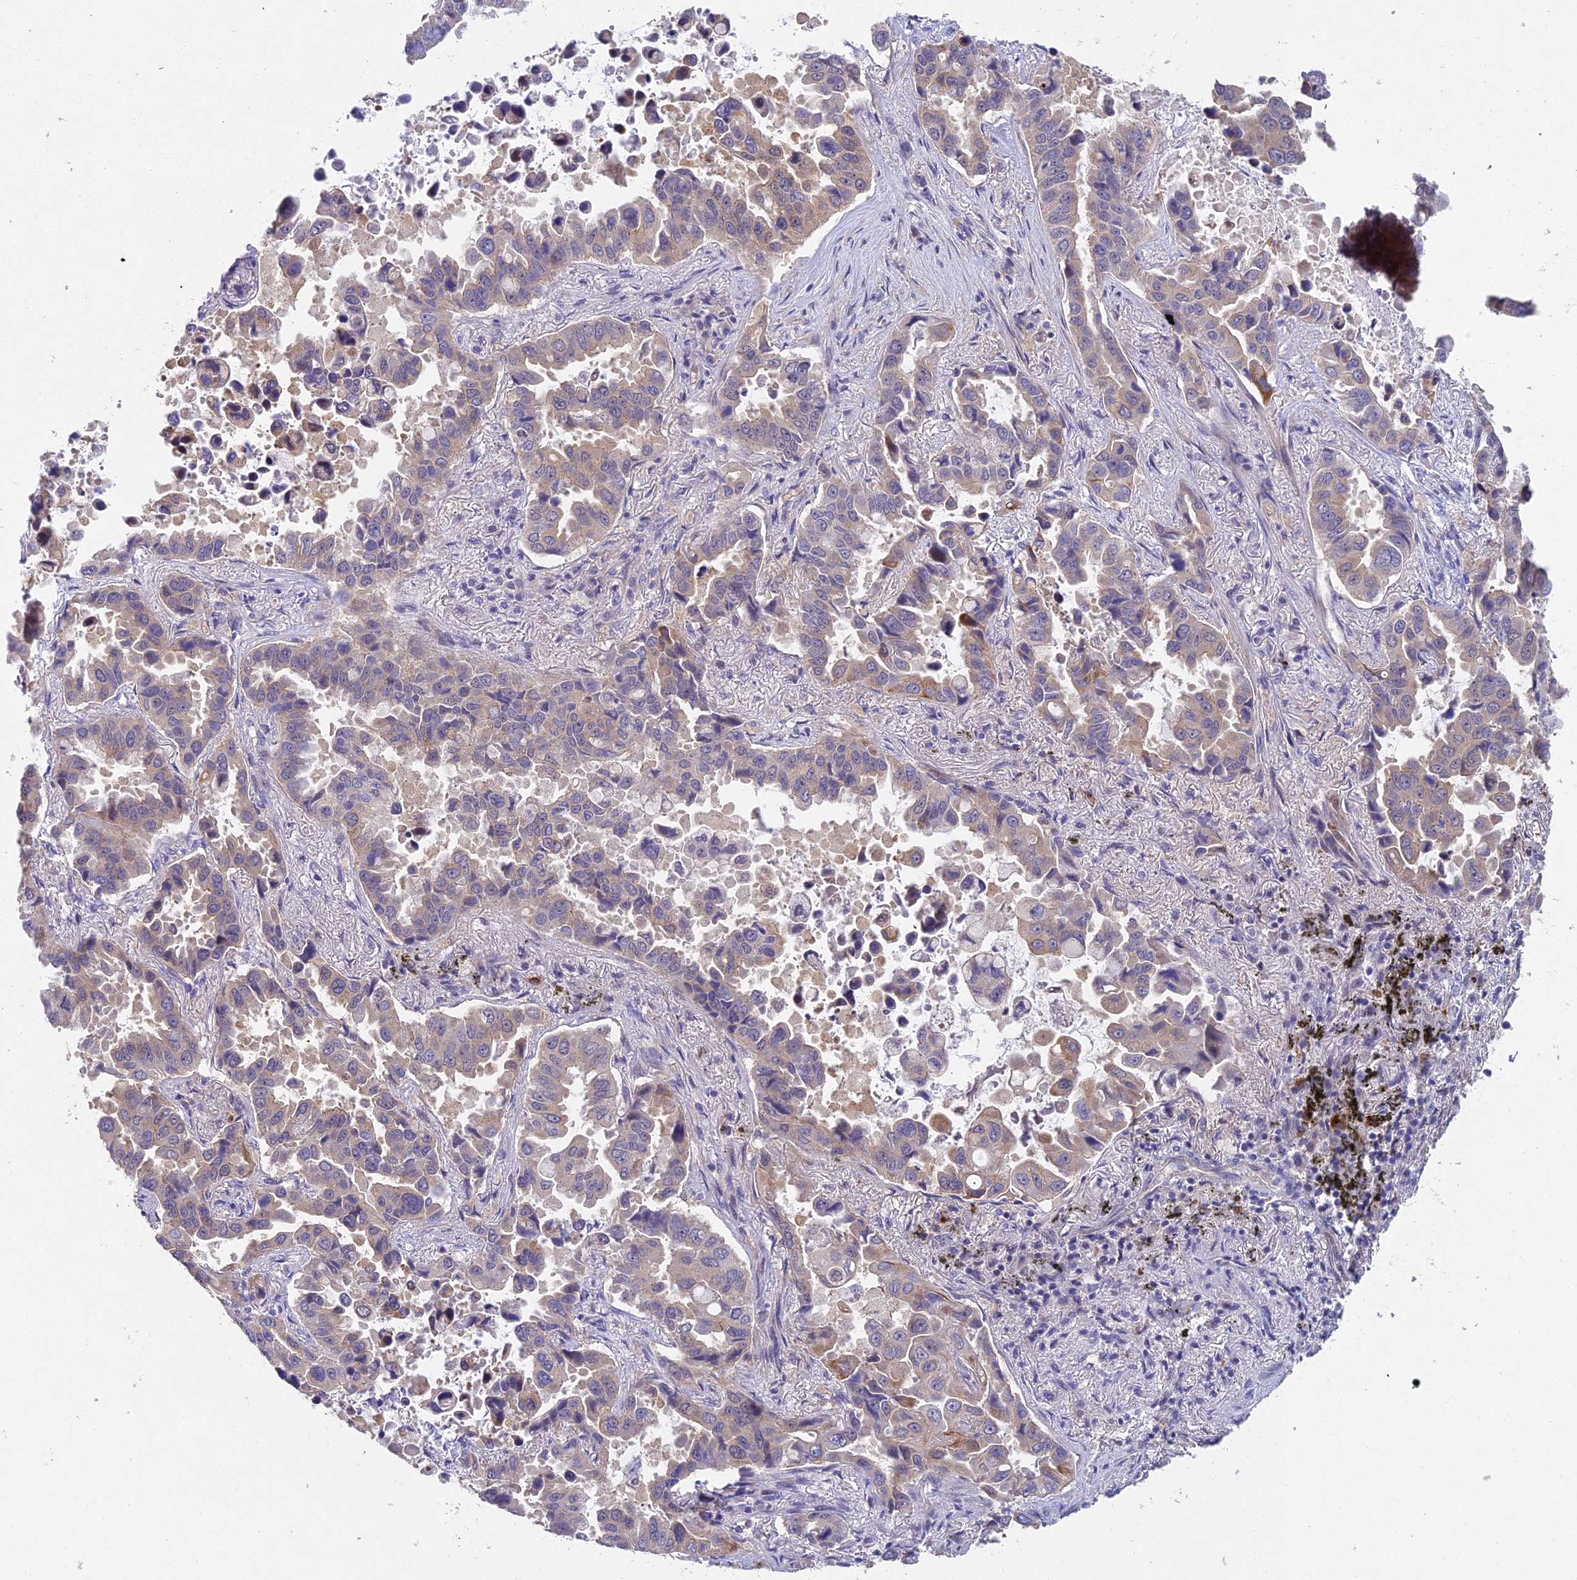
{"staining": {"intensity": "moderate", "quantity": "<25%", "location": "cytoplasmic/membranous"}, "tissue": "lung cancer", "cell_type": "Tumor cells", "image_type": "cancer", "snomed": [{"axis": "morphology", "description": "Adenocarcinoma, NOS"}, {"axis": "topography", "description": "Lung"}], "caption": "The photomicrograph demonstrates staining of adenocarcinoma (lung), revealing moderate cytoplasmic/membranous protein positivity (brown color) within tumor cells.", "gene": "NSMCE1", "patient": {"sex": "male", "age": 64}}